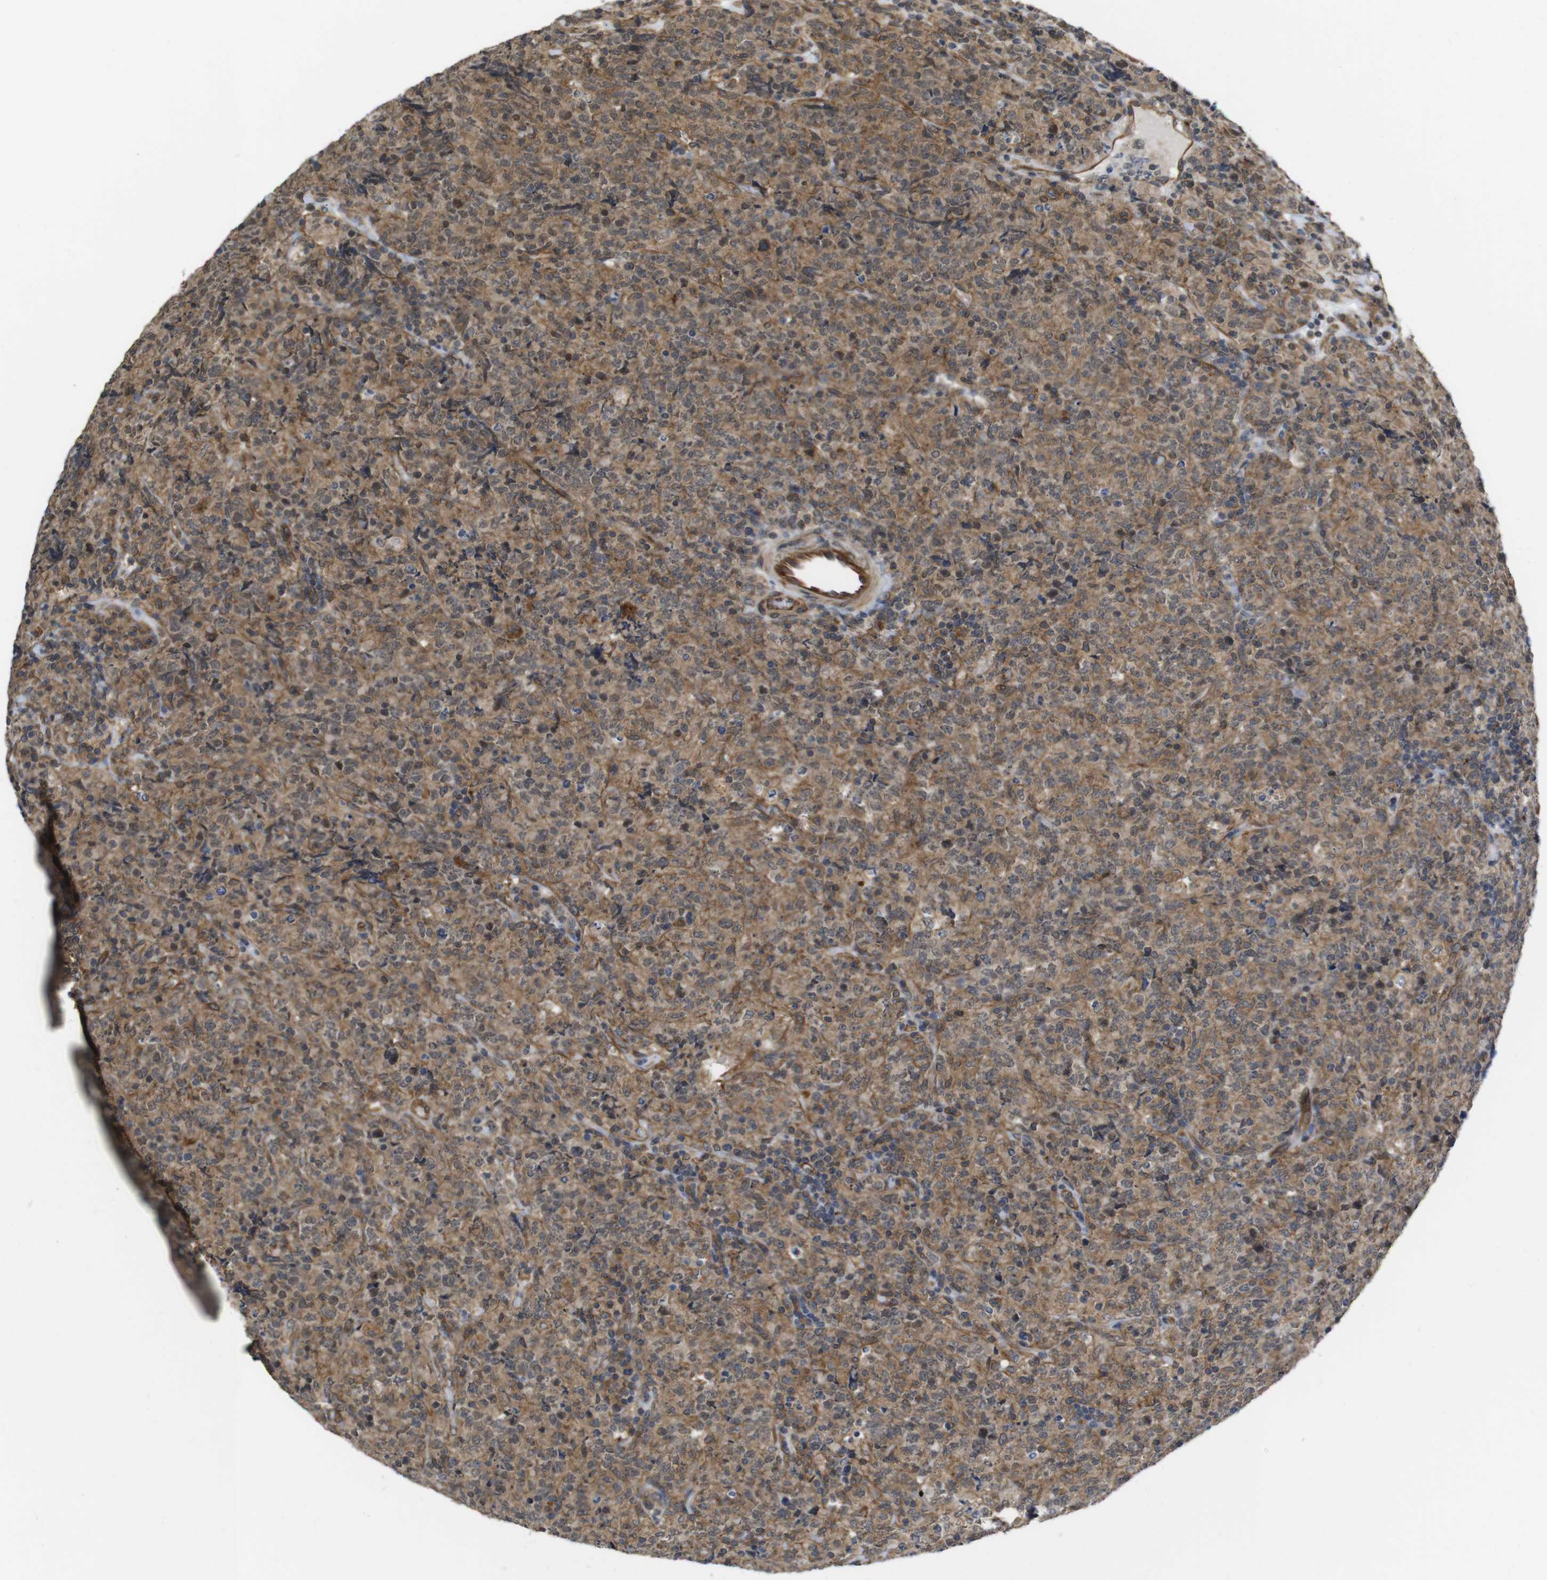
{"staining": {"intensity": "moderate", "quantity": ">75%", "location": "cytoplasmic/membranous"}, "tissue": "lymphoma", "cell_type": "Tumor cells", "image_type": "cancer", "snomed": [{"axis": "morphology", "description": "Malignant lymphoma, non-Hodgkin's type, High grade"}, {"axis": "topography", "description": "Tonsil"}], "caption": "Human lymphoma stained with a brown dye reveals moderate cytoplasmic/membranous positive staining in approximately >75% of tumor cells.", "gene": "ZDHHC5", "patient": {"sex": "female", "age": 36}}